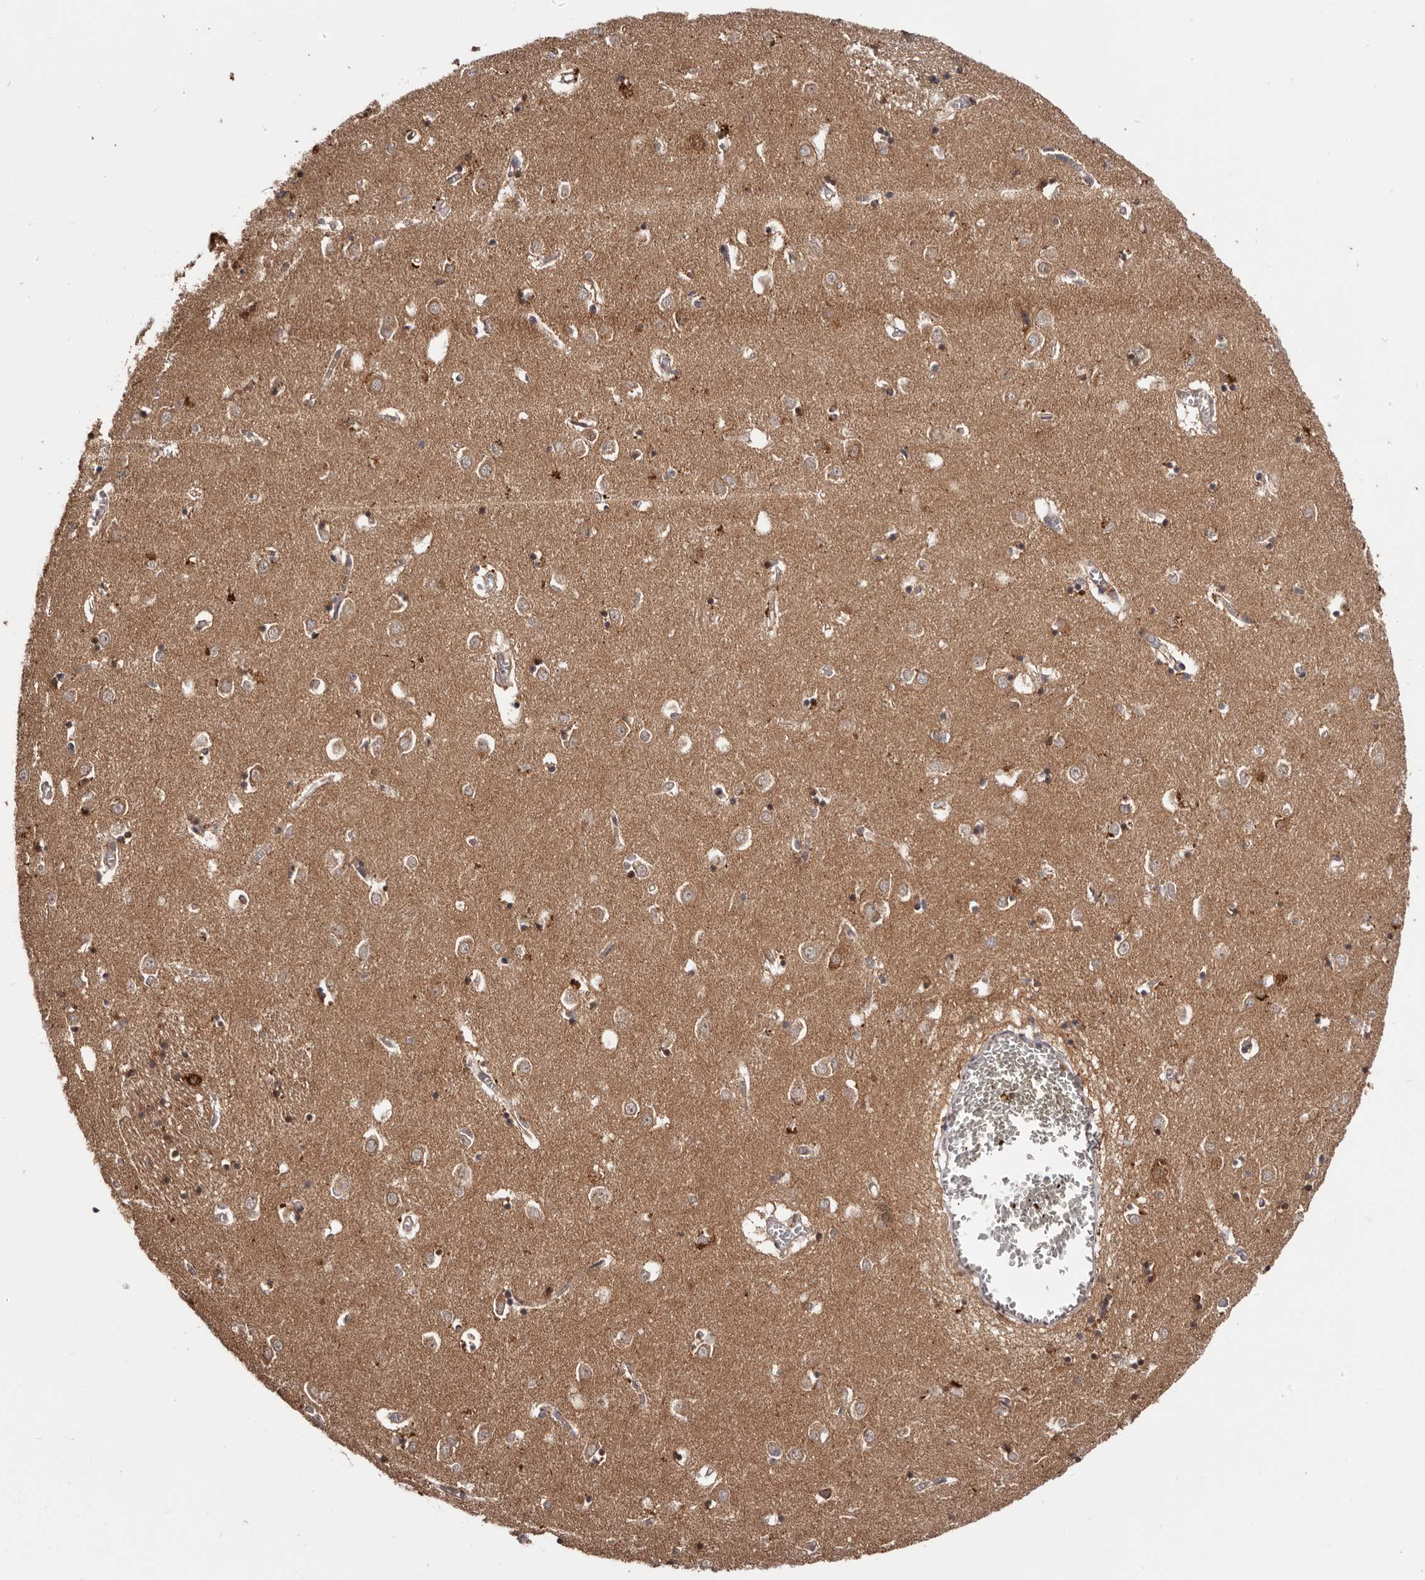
{"staining": {"intensity": "moderate", "quantity": "25%-75%", "location": "cytoplasmic/membranous"}, "tissue": "caudate", "cell_type": "Glial cells", "image_type": "normal", "snomed": [{"axis": "morphology", "description": "Normal tissue, NOS"}, {"axis": "topography", "description": "Lateral ventricle wall"}], "caption": "Immunohistochemistry image of unremarkable caudate: caudate stained using IHC exhibits medium levels of moderate protein expression localized specifically in the cytoplasmic/membranous of glial cells, appearing as a cytoplasmic/membranous brown color.", "gene": "MDP1", "patient": {"sex": "male", "age": 70}}